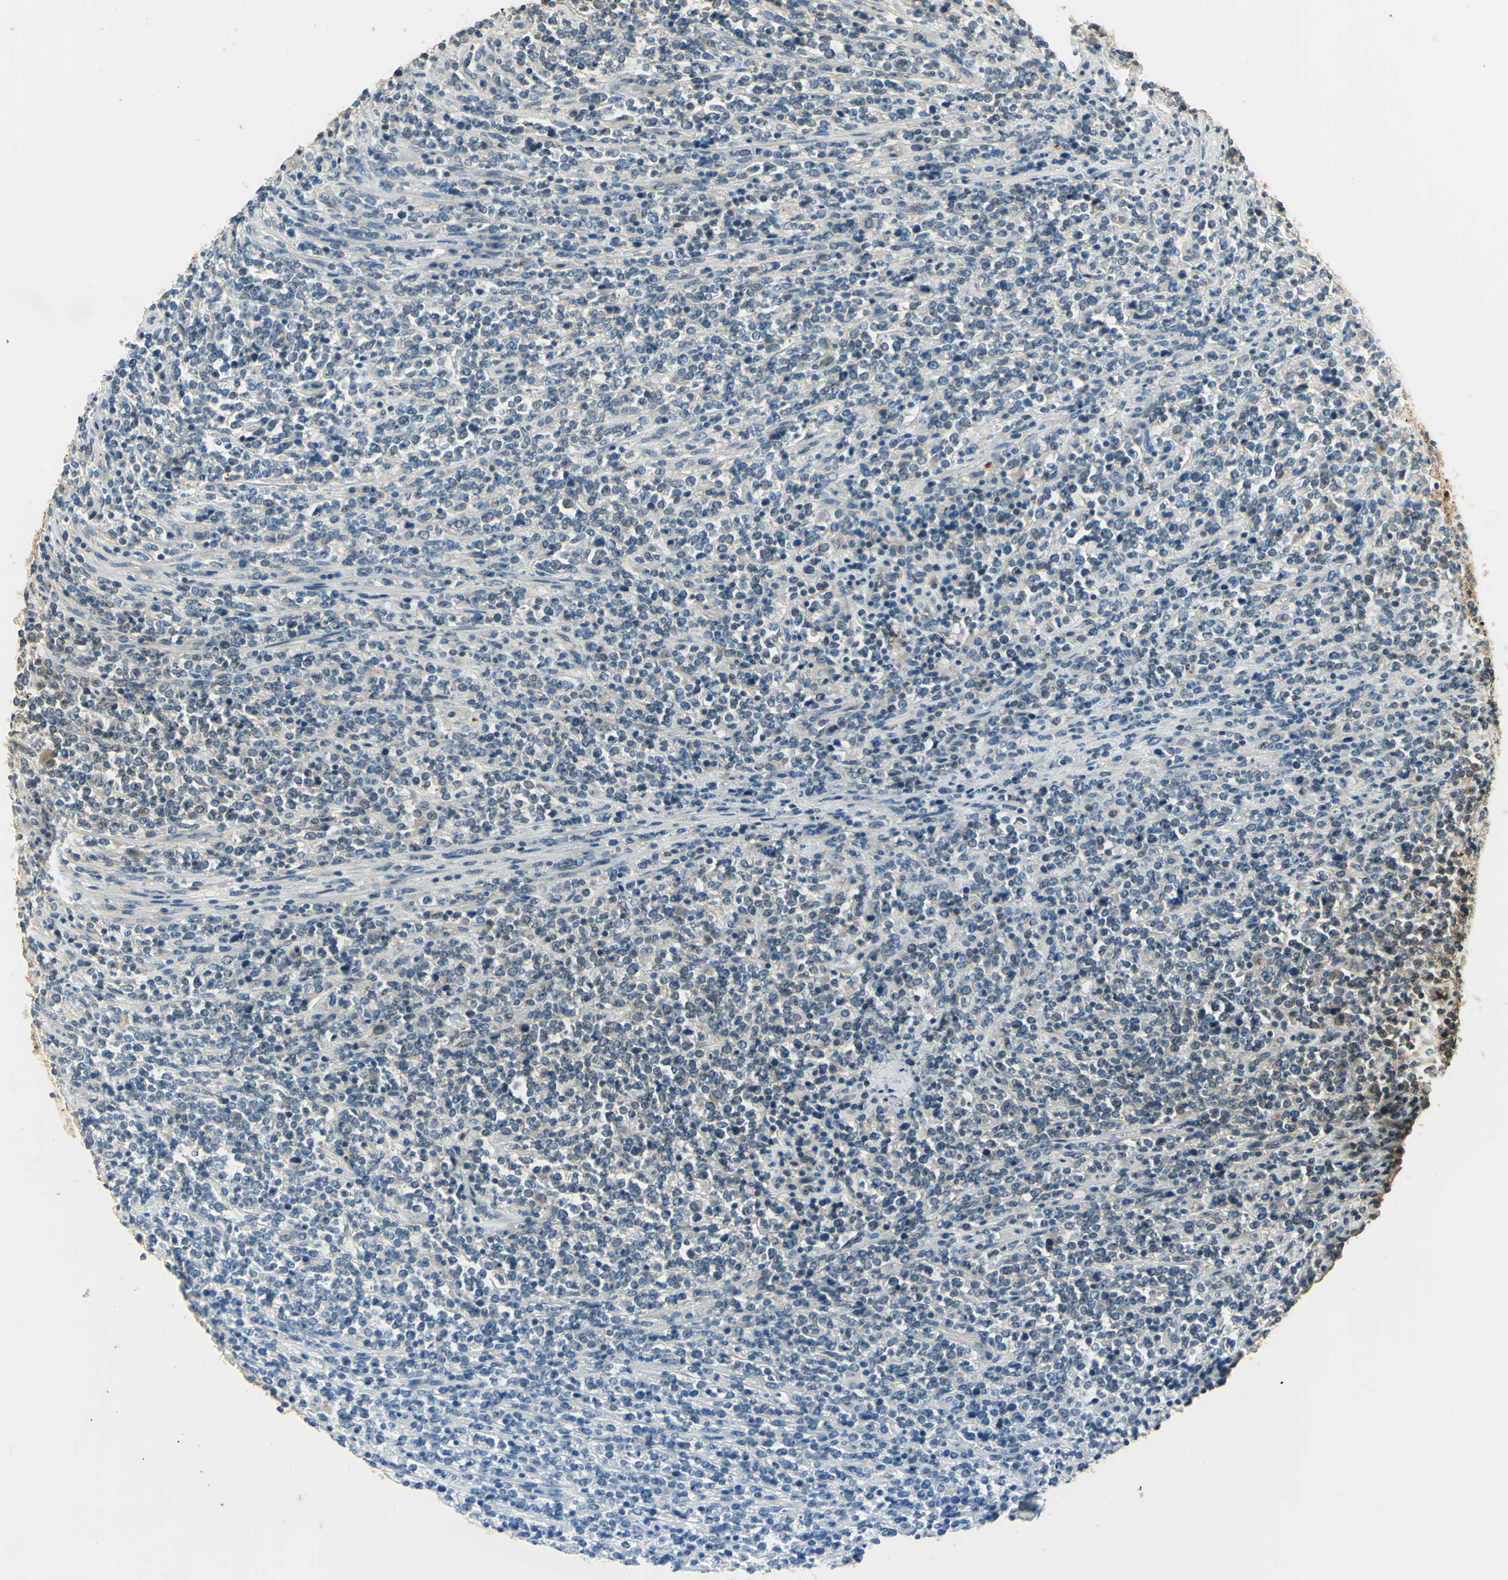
{"staining": {"intensity": "negative", "quantity": "none", "location": "none"}, "tissue": "lymphoma", "cell_type": "Tumor cells", "image_type": "cancer", "snomed": [{"axis": "morphology", "description": "Malignant lymphoma, non-Hodgkin's type, High grade"}, {"axis": "topography", "description": "Soft tissue"}], "caption": "A high-resolution photomicrograph shows IHC staining of malignant lymphoma, non-Hodgkin's type (high-grade), which reveals no significant staining in tumor cells.", "gene": "ARHGEF17", "patient": {"sex": "male", "age": 18}}